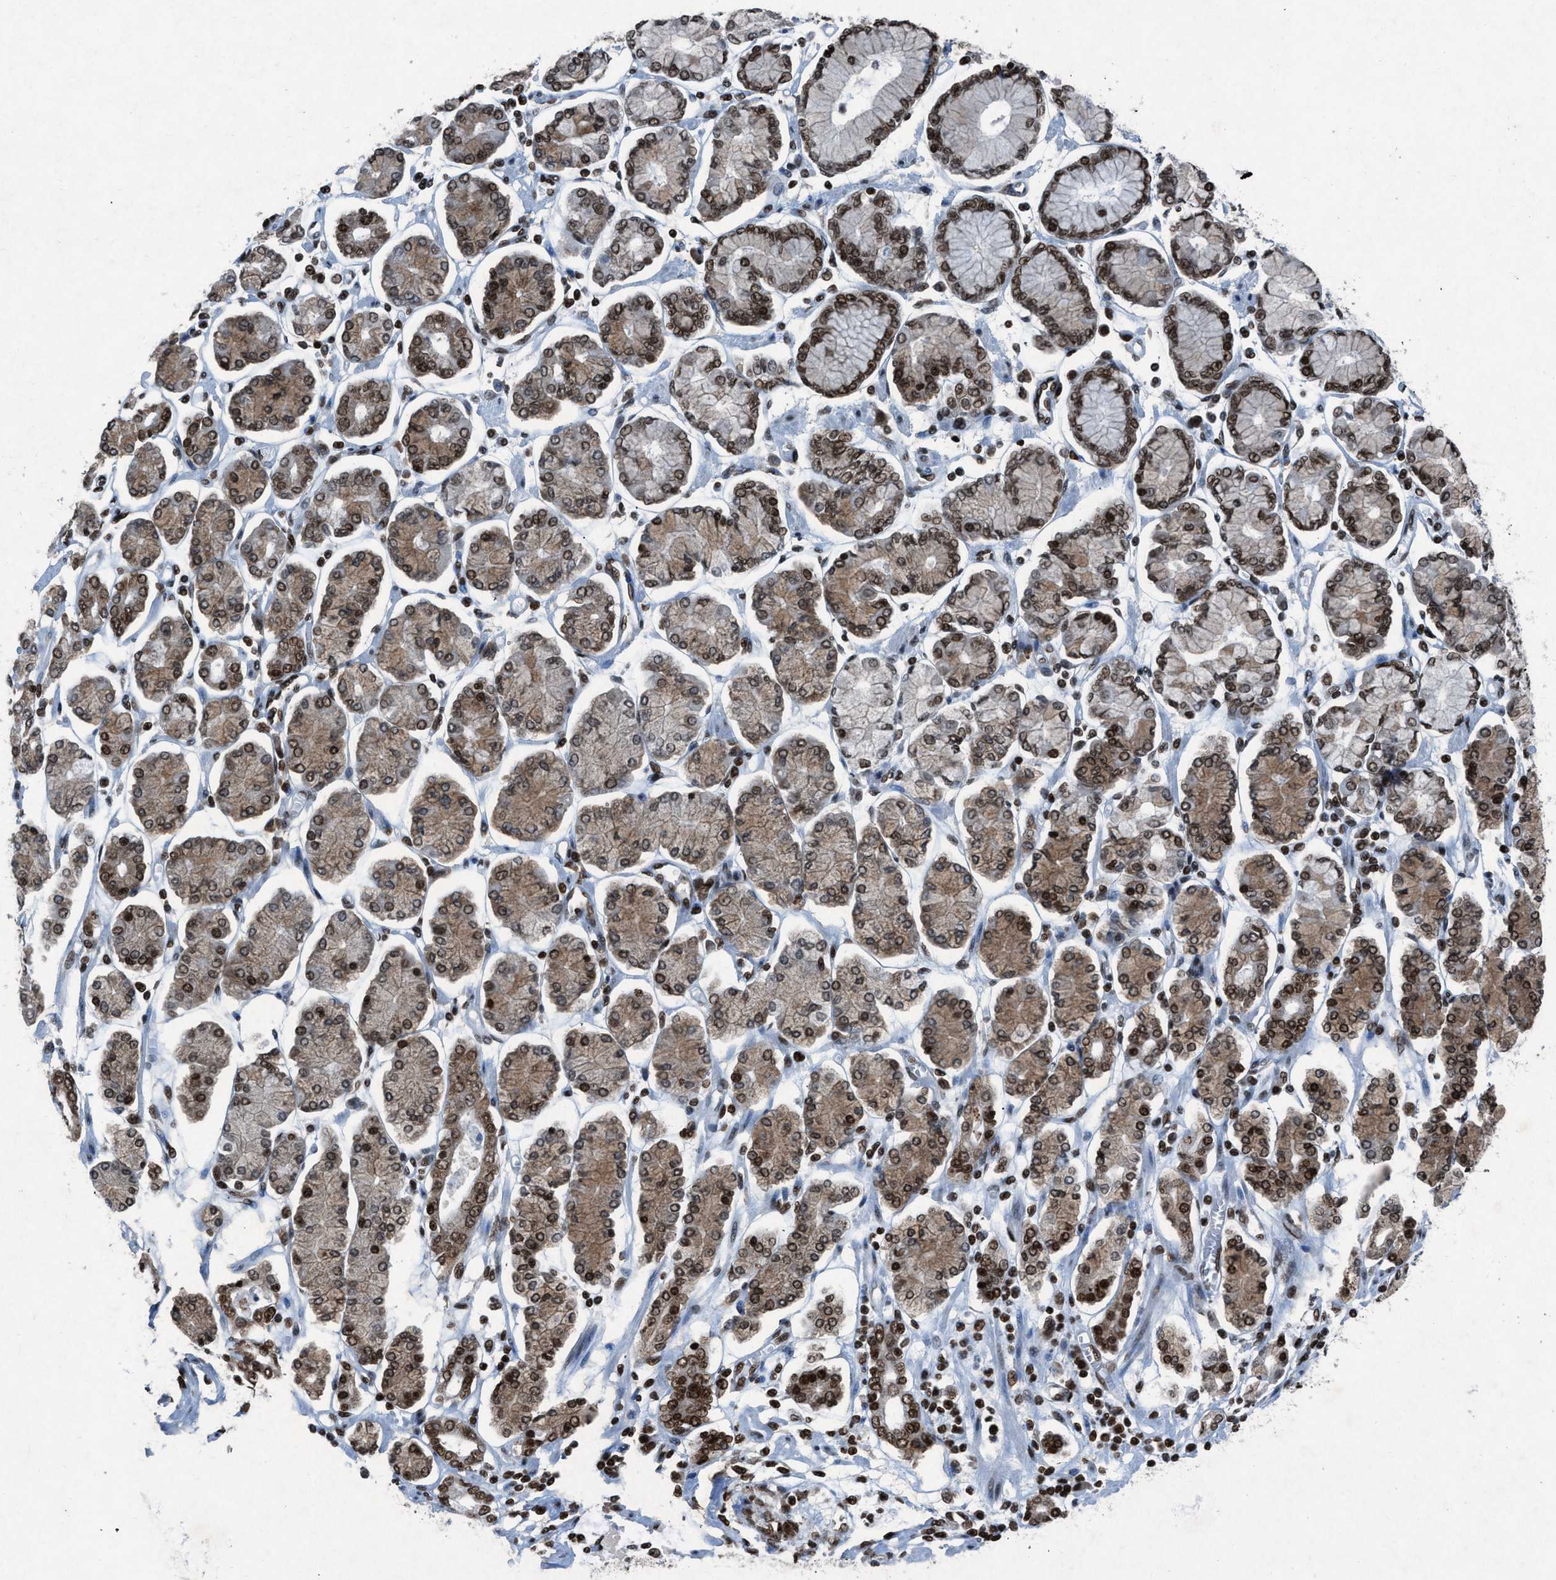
{"staining": {"intensity": "moderate", "quantity": ">75%", "location": "cytoplasmic/membranous,nuclear"}, "tissue": "stomach cancer", "cell_type": "Tumor cells", "image_type": "cancer", "snomed": [{"axis": "morphology", "description": "Adenocarcinoma, NOS"}, {"axis": "topography", "description": "Stomach"}], "caption": "Protein analysis of adenocarcinoma (stomach) tissue demonstrates moderate cytoplasmic/membranous and nuclear staining in approximately >75% of tumor cells.", "gene": "NXF1", "patient": {"sex": "male", "age": 76}}